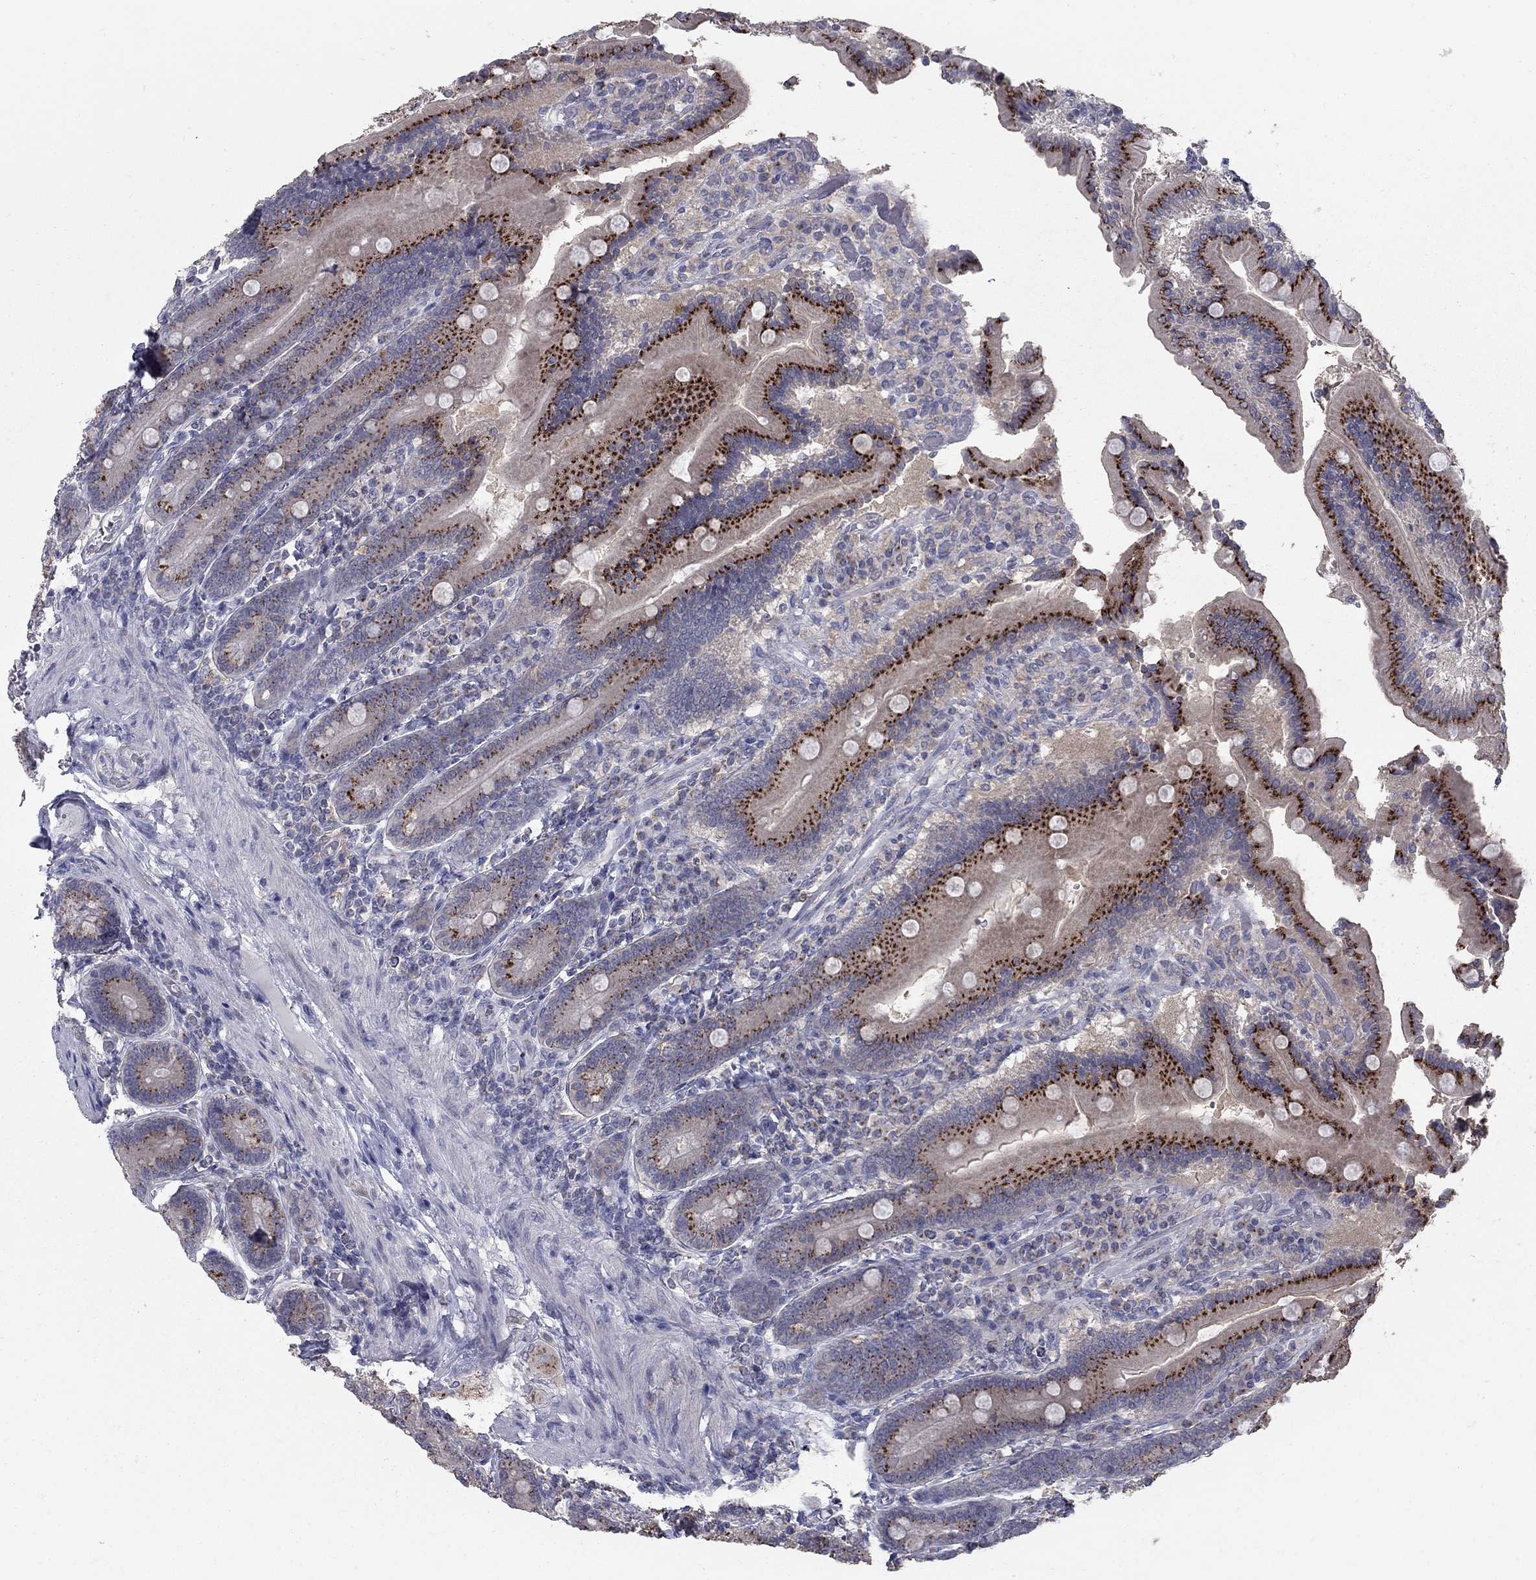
{"staining": {"intensity": "strong", "quantity": "25%-75%", "location": "cytoplasmic/membranous"}, "tissue": "duodenum", "cell_type": "Glandular cells", "image_type": "normal", "snomed": [{"axis": "morphology", "description": "Normal tissue, NOS"}, {"axis": "topography", "description": "Duodenum"}], "caption": "The immunohistochemical stain highlights strong cytoplasmic/membranous expression in glandular cells of benign duodenum.", "gene": "KIAA0319L", "patient": {"sex": "female", "age": 62}}